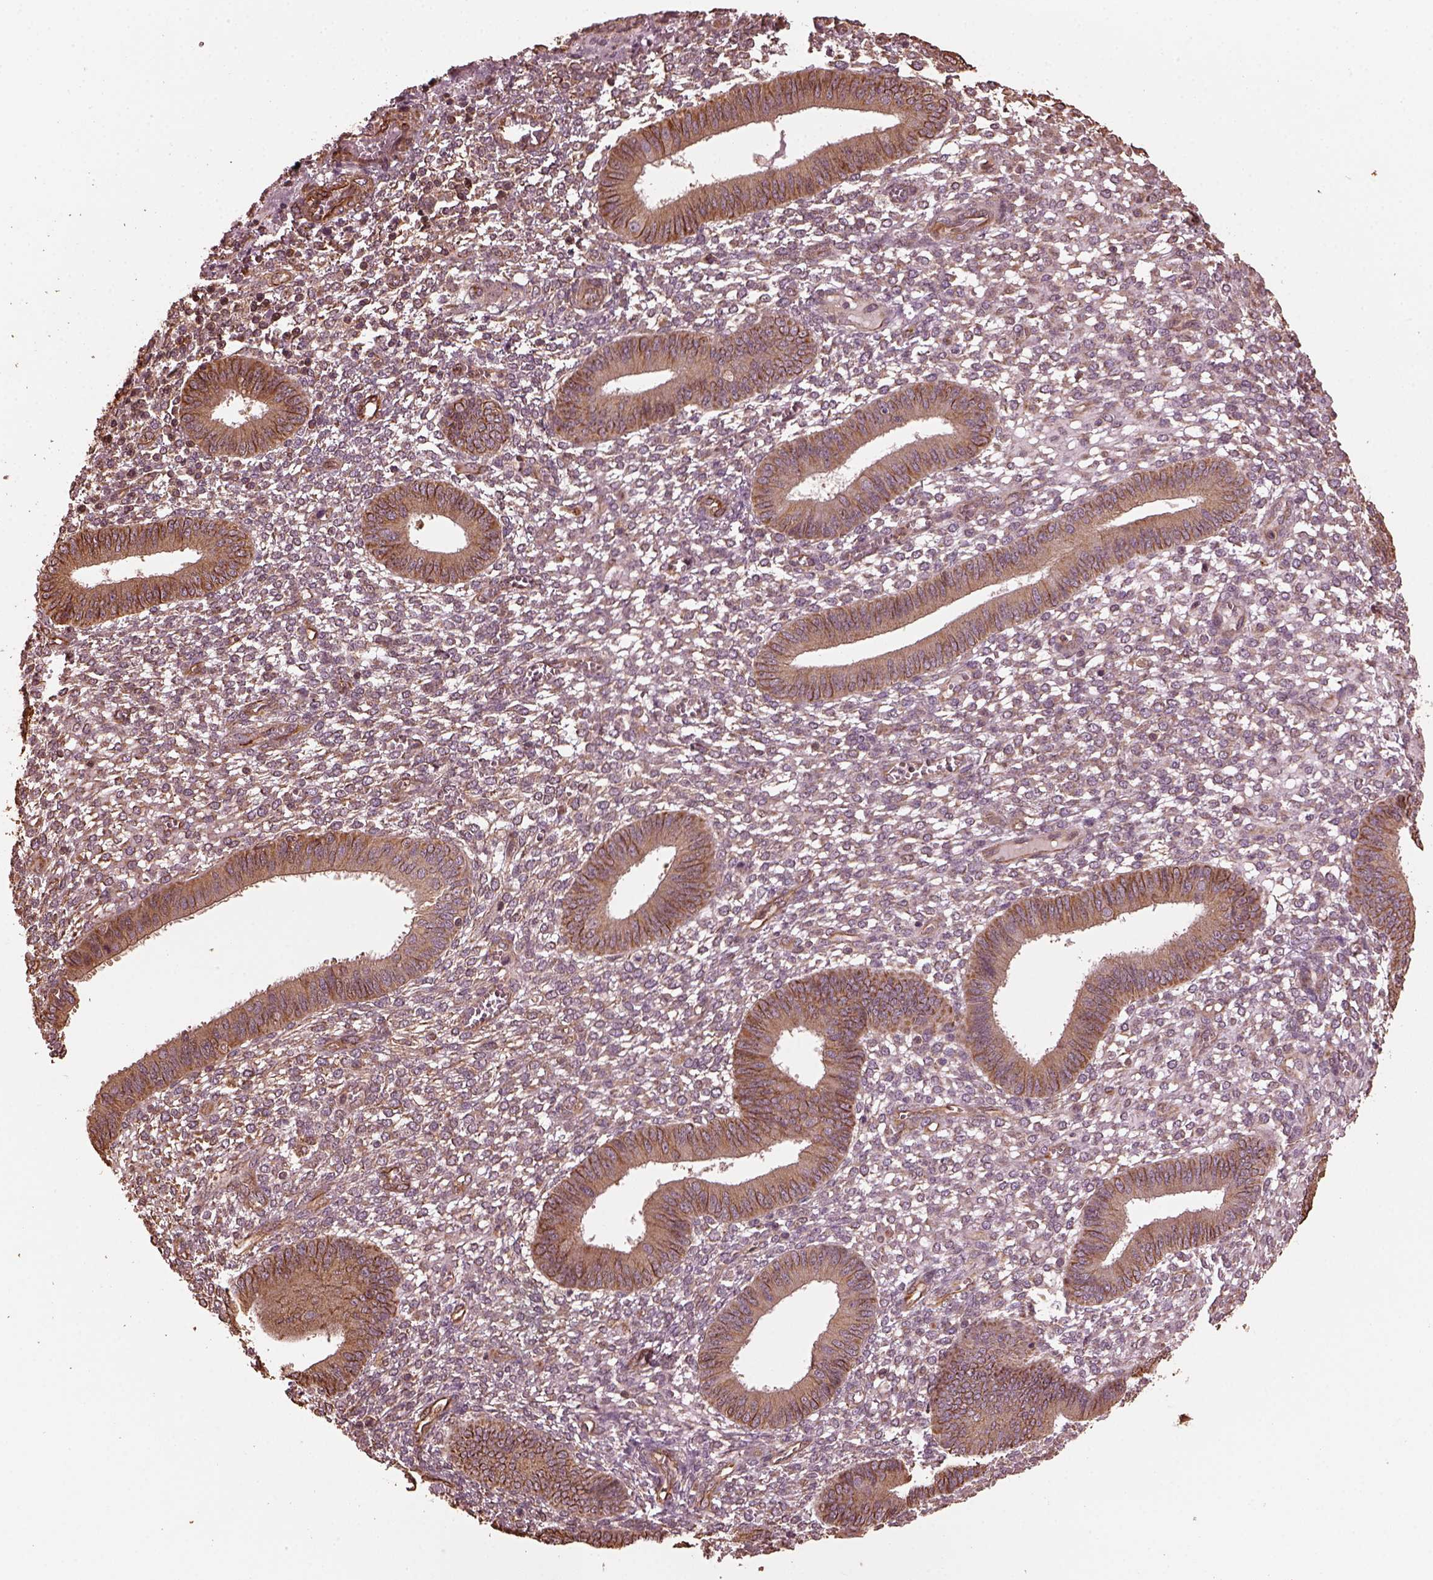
{"staining": {"intensity": "weak", "quantity": "25%-75%", "location": "cytoplasmic/membranous"}, "tissue": "endometrium", "cell_type": "Cells in endometrial stroma", "image_type": "normal", "snomed": [{"axis": "morphology", "description": "Normal tissue, NOS"}, {"axis": "topography", "description": "Endometrium"}], "caption": "Immunohistochemical staining of benign endometrium displays weak cytoplasmic/membranous protein positivity in about 25%-75% of cells in endometrial stroma.", "gene": "GTPBP1", "patient": {"sex": "female", "age": 42}}